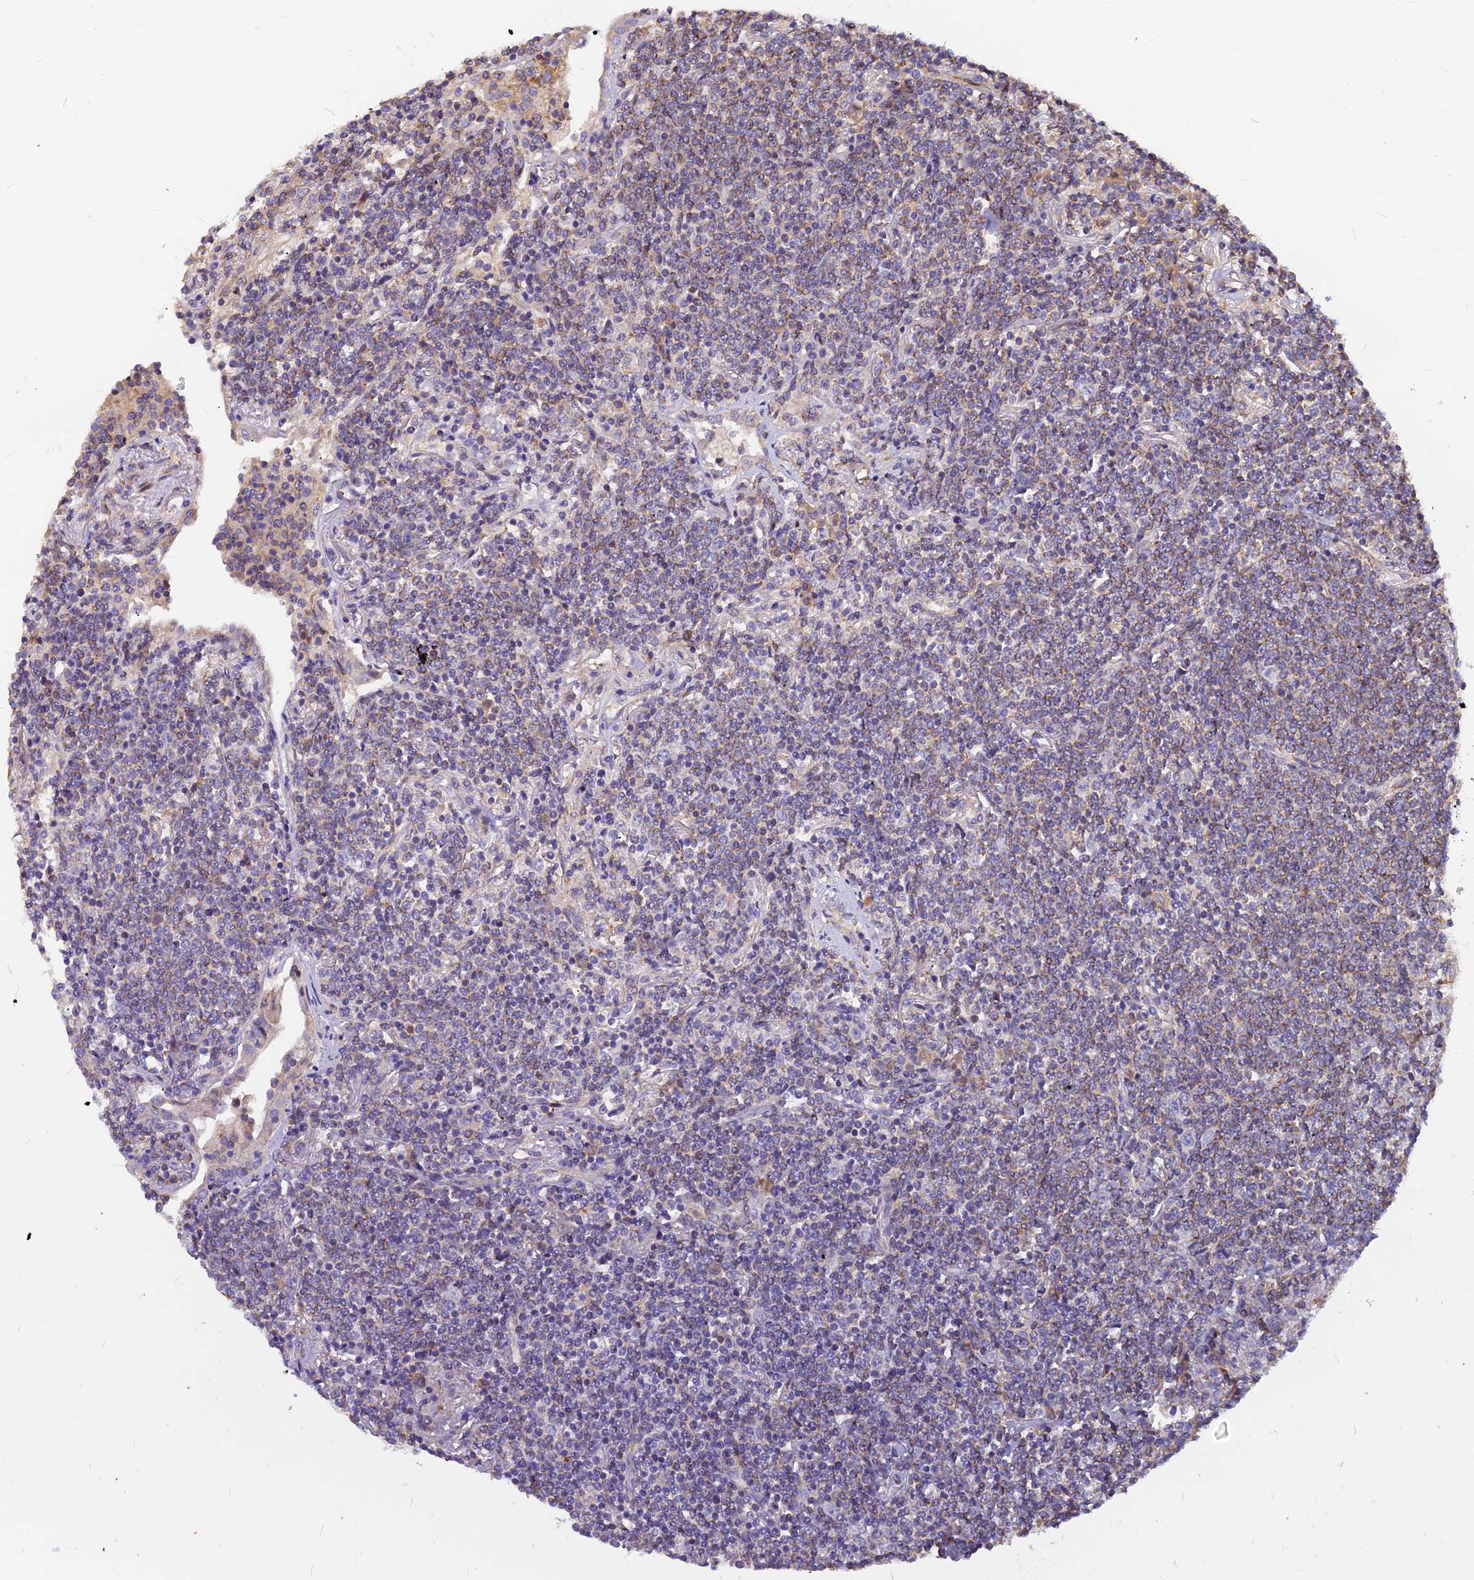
{"staining": {"intensity": "weak", "quantity": "25%-75%", "location": "cytoplasmic/membranous"}, "tissue": "lymphoma", "cell_type": "Tumor cells", "image_type": "cancer", "snomed": [{"axis": "morphology", "description": "Malignant lymphoma, non-Hodgkin's type, Low grade"}, {"axis": "topography", "description": "Lung"}], "caption": "Approximately 25%-75% of tumor cells in low-grade malignant lymphoma, non-Hodgkin's type reveal weak cytoplasmic/membranous protein staining as visualized by brown immunohistochemical staining.", "gene": "ASPHD1", "patient": {"sex": "female", "age": 71}}